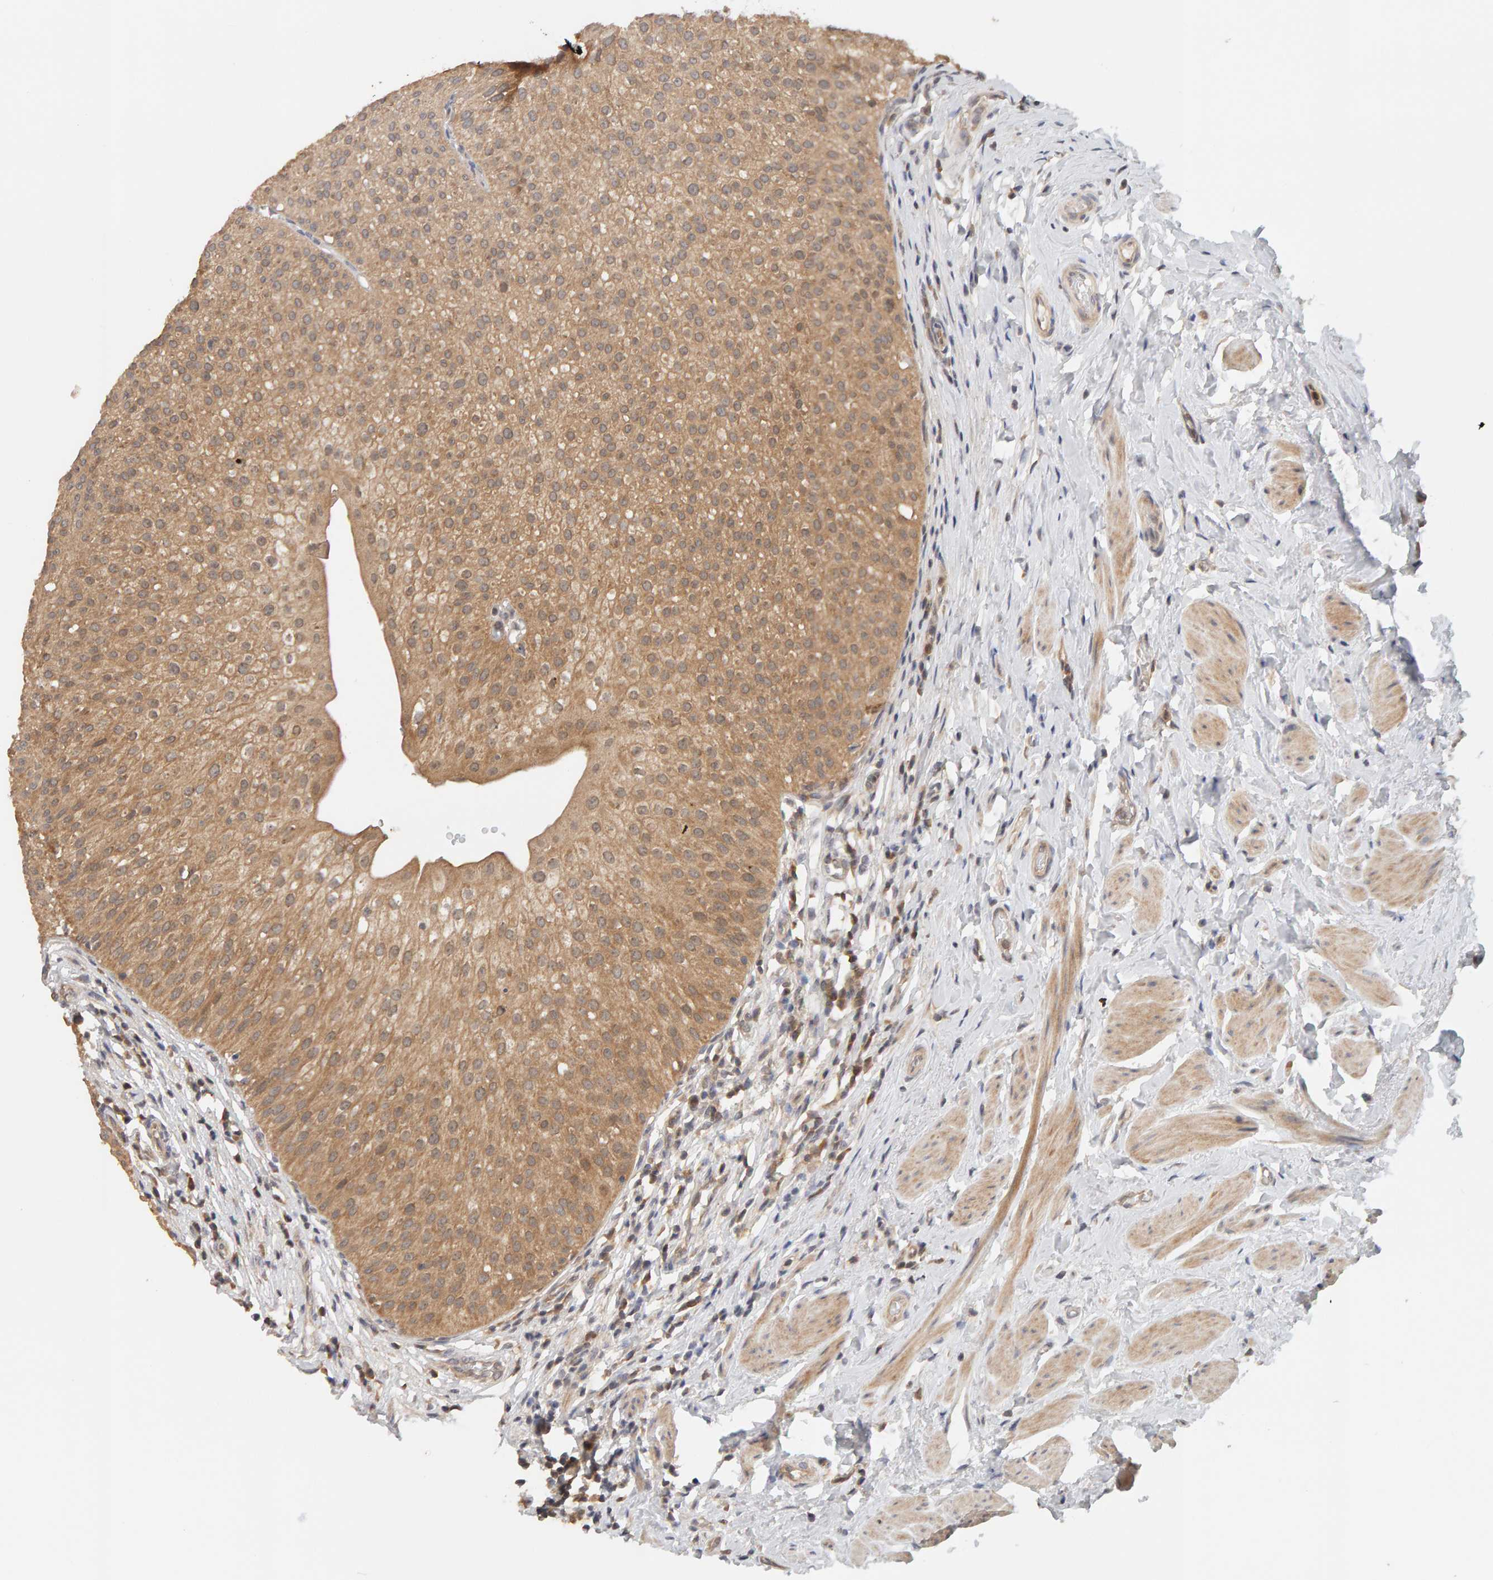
{"staining": {"intensity": "moderate", "quantity": ">75%", "location": "cytoplasmic/membranous"}, "tissue": "urothelial cancer", "cell_type": "Tumor cells", "image_type": "cancer", "snomed": [{"axis": "morphology", "description": "Normal tissue, NOS"}, {"axis": "morphology", "description": "Urothelial carcinoma, Low grade"}, {"axis": "topography", "description": "Smooth muscle"}, {"axis": "topography", "description": "Urinary bladder"}], "caption": "The histopathology image exhibits staining of urothelial cancer, revealing moderate cytoplasmic/membranous protein expression (brown color) within tumor cells. The staining is performed using DAB brown chromogen to label protein expression. The nuclei are counter-stained blue using hematoxylin.", "gene": "DNAJC7", "patient": {"sex": "male", "age": 60}}